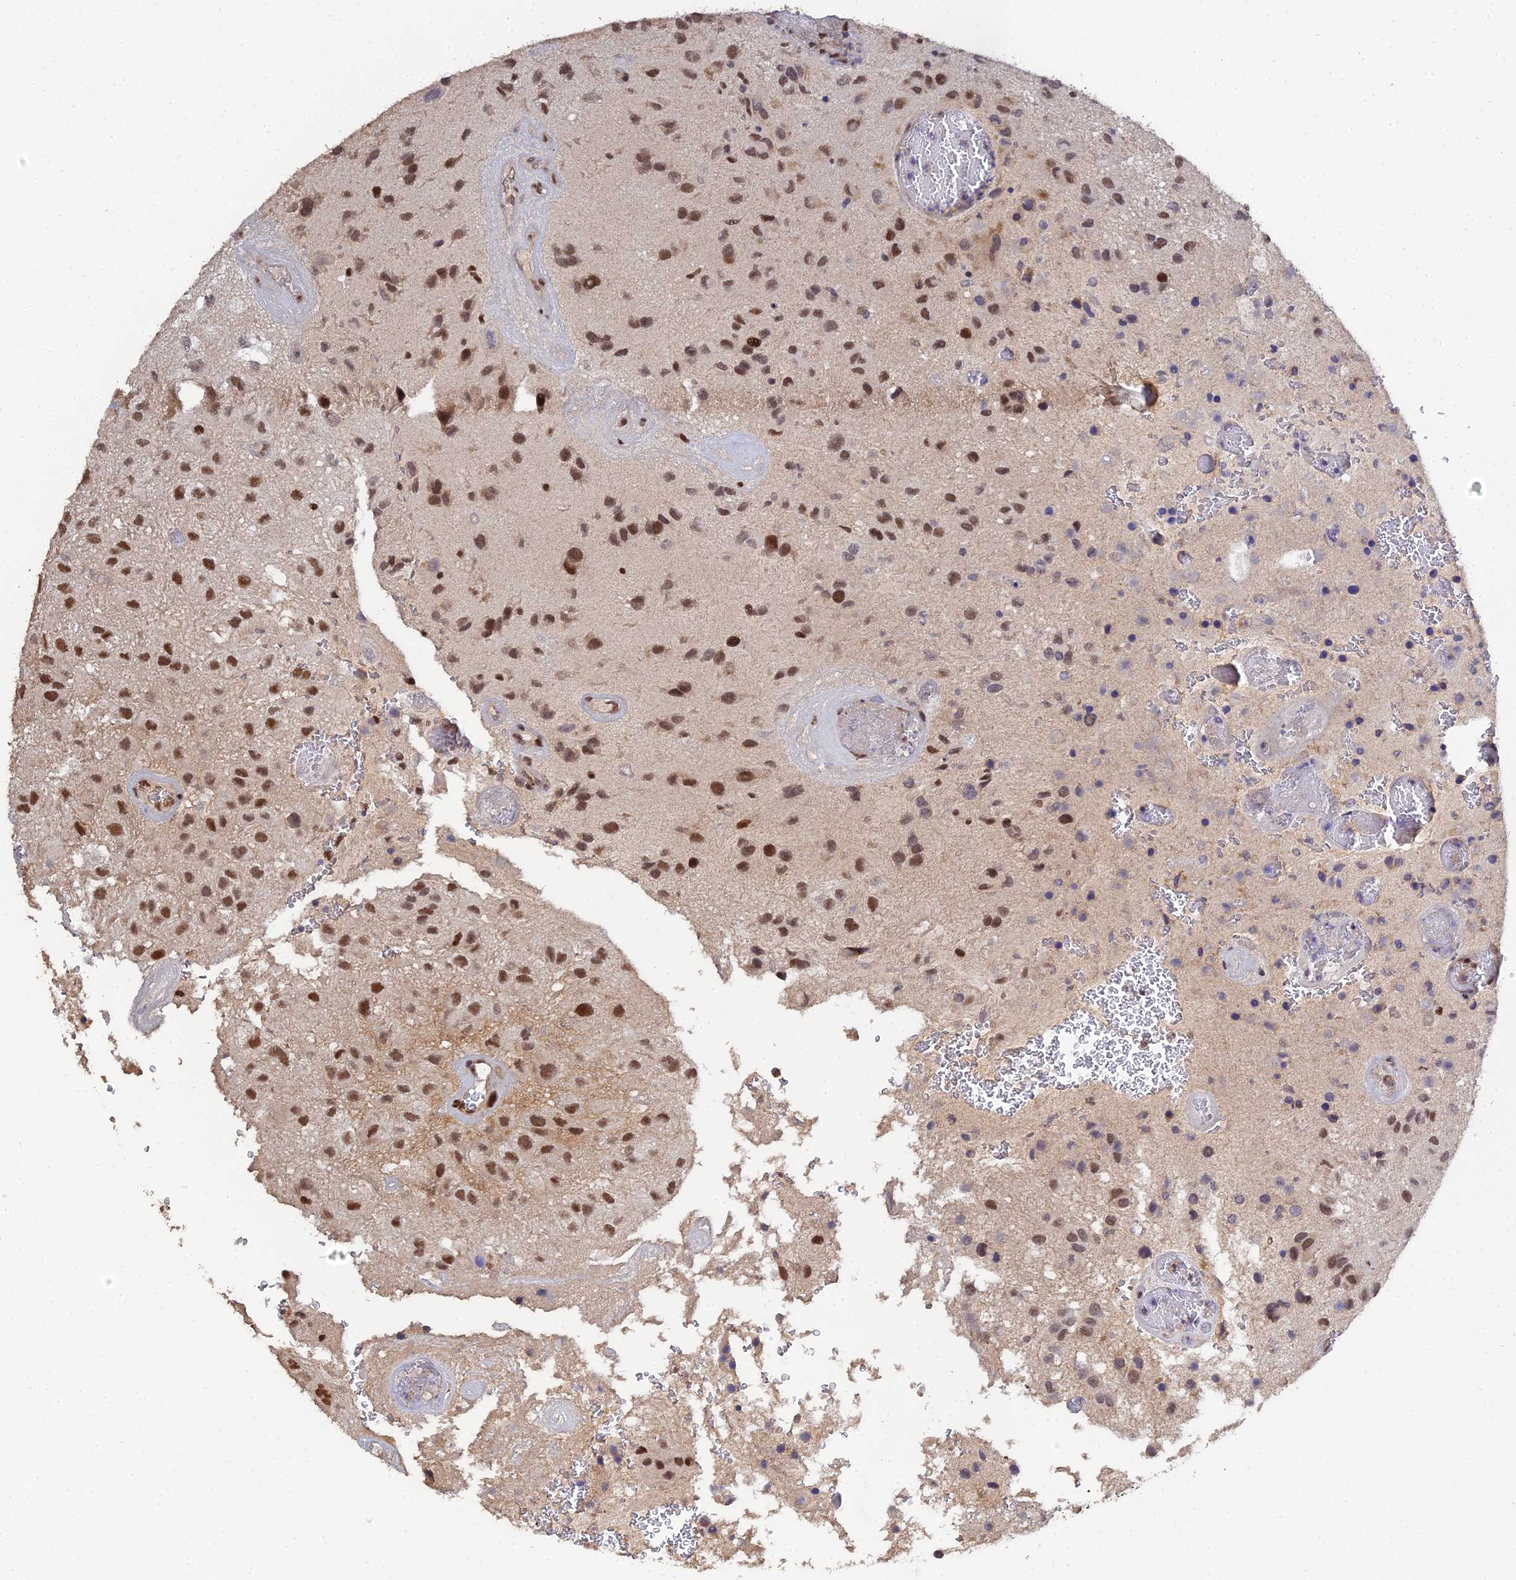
{"staining": {"intensity": "moderate", "quantity": ">75%", "location": "nuclear"}, "tissue": "glioma", "cell_type": "Tumor cells", "image_type": "cancer", "snomed": [{"axis": "morphology", "description": "Glioma, malignant, Low grade"}, {"axis": "topography", "description": "Brain"}], "caption": "Brown immunohistochemical staining in human glioma displays moderate nuclear expression in approximately >75% of tumor cells. Nuclei are stained in blue.", "gene": "ERCC5", "patient": {"sex": "male", "age": 66}}